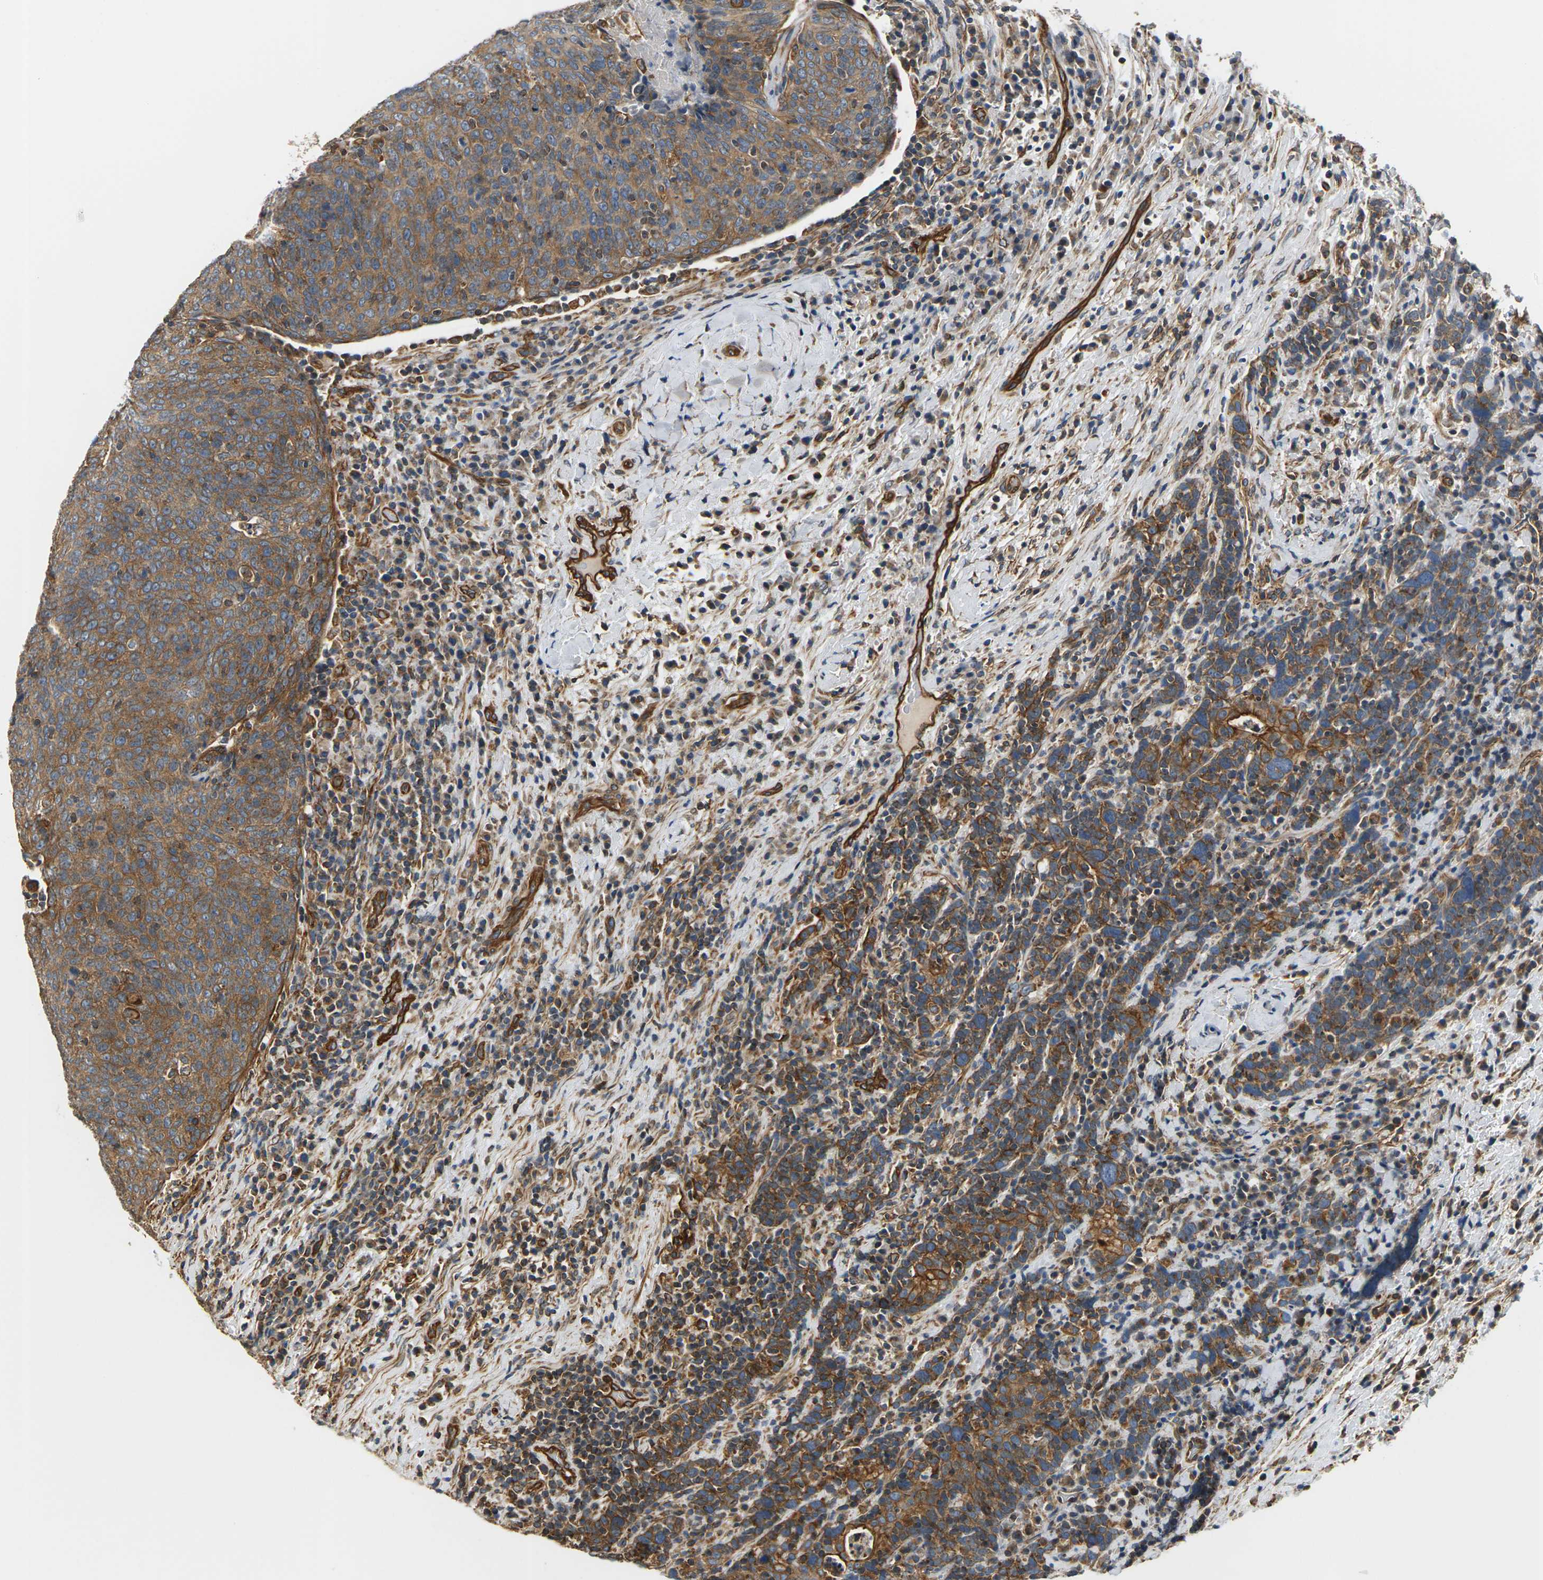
{"staining": {"intensity": "moderate", "quantity": ">75%", "location": "cytoplasmic/membranous"}, "tissue": "head and neck cancer", "cell_type": "Tumor cells", "image_type": "cancer", "snomed": [{"axis": "morphology", "description": "Squamous cell carcinoma, NOS"}, {"axis": "morphology", "description": "Squamous cell carcinoma, metastatic, NOS"}, {"axis": "topography", "description": "Lymph node"}, {"axis": "topography", "description": "Head-Neck"}], "caption": "Metastatic squamous cell carcinoma (head and neck) was stained to show a protein in brown. There is medium levels of moderate cytoplasmic/membranous positivity in about >75% of tumor cells.", "gene": "PCDHB4", "patient": {"sex": "male", "age": 62}}